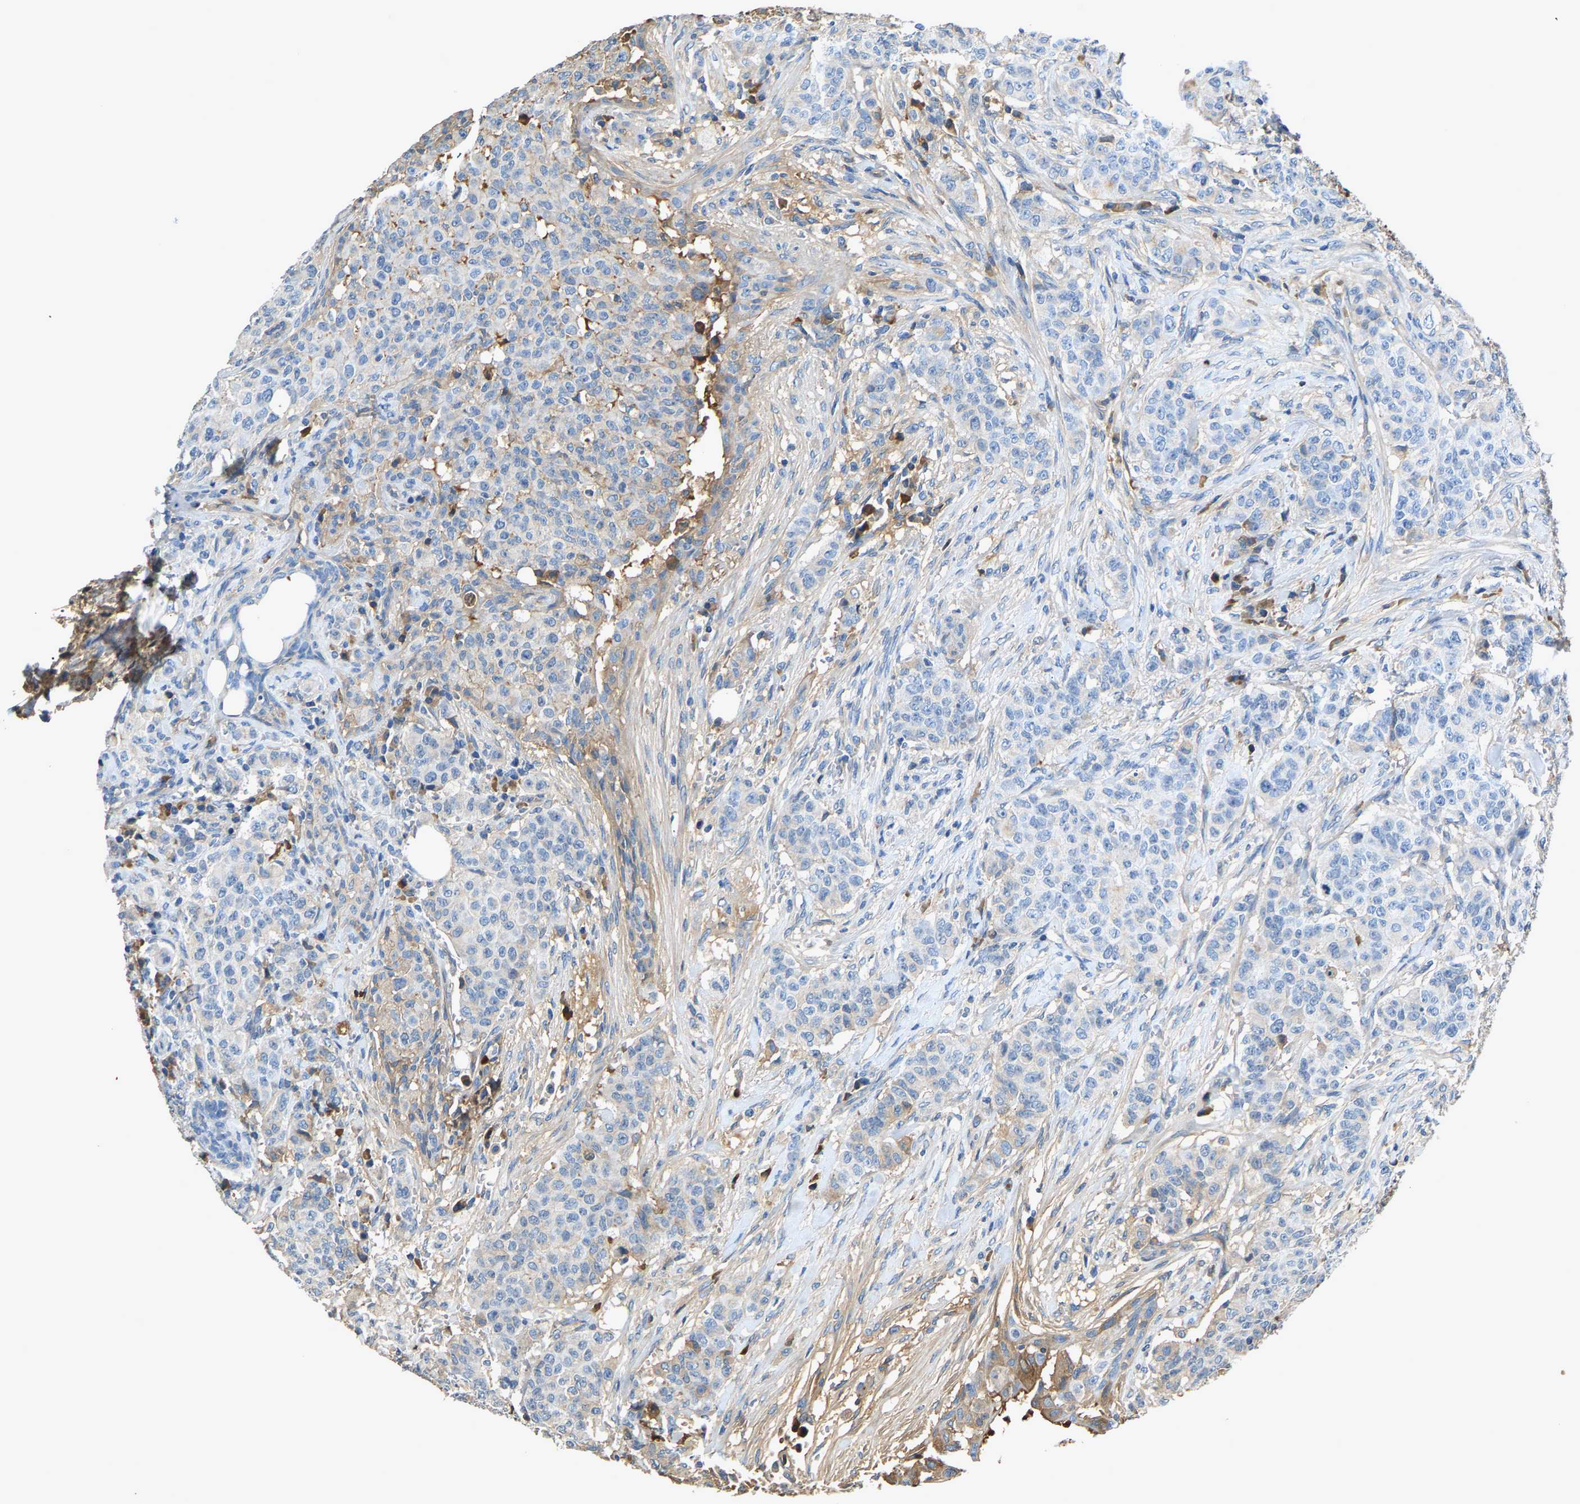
{"staining": {"intensity": "moderate", "quantity": "25%-75%", "location": "cytoplasmic/membranous"}, "tissue": "breast cancer", "cell_type": "Tumor cells", "image_type": "cancer", "snomed": [{"axis": "morphology", "description": "Normal tissue, NOS"}, {"axis": "morphology", "description": "Duct carcinoma"}, {"axis": "topography", "description": "Breast"}], "caption": "IHC photomicrograph of human breast infiltrating ductal carcinoma stained for a protein (brown), which exhibits medium levels of moderate cytoplasmic/membranous expression in about 25%-75% of tumor cells.", "gene": "STC1", "patient": {"sex": "female", "age": 40}}